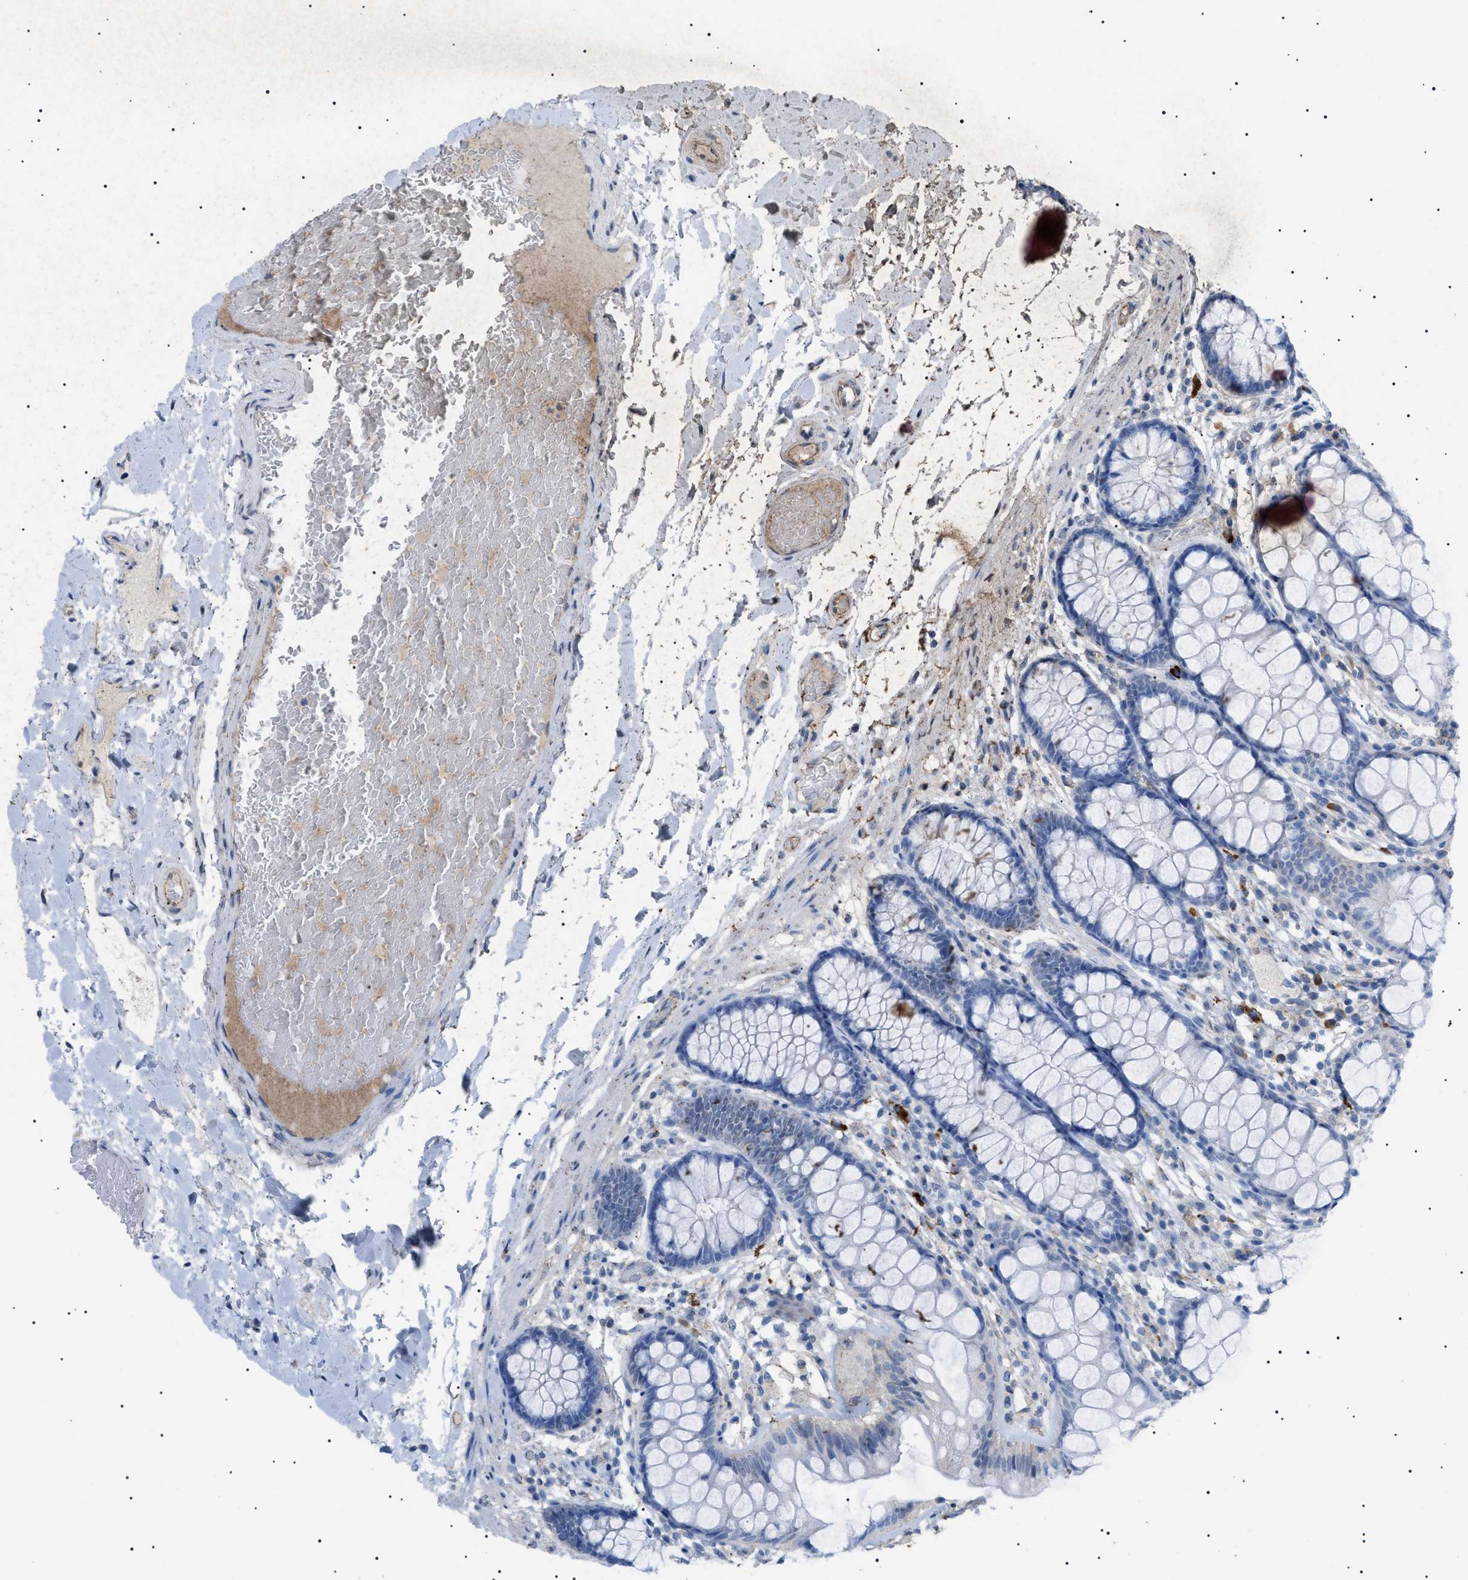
{"staining": {"intensity": "negative", "quantity": "none", "location": "none"}, "tissue": "colon", "cell_type": "Endothelial cells", "image_type": "normal", "snomed": [{"axis": "morphology", "description": "Normal tissue, NOS"}, {"axis": "topography", "description": "Colon"}], "caption": "DAB immunohistochemical staining of unremarkable human colon displays no significant expression in endothelial cells. (DAB (3,3'-diaminobenzidine) immunohistochemistry with hematoxylin counter stain).", "gene": "ADAMTS1", "patient": {"sex": "female", "age": 56}}